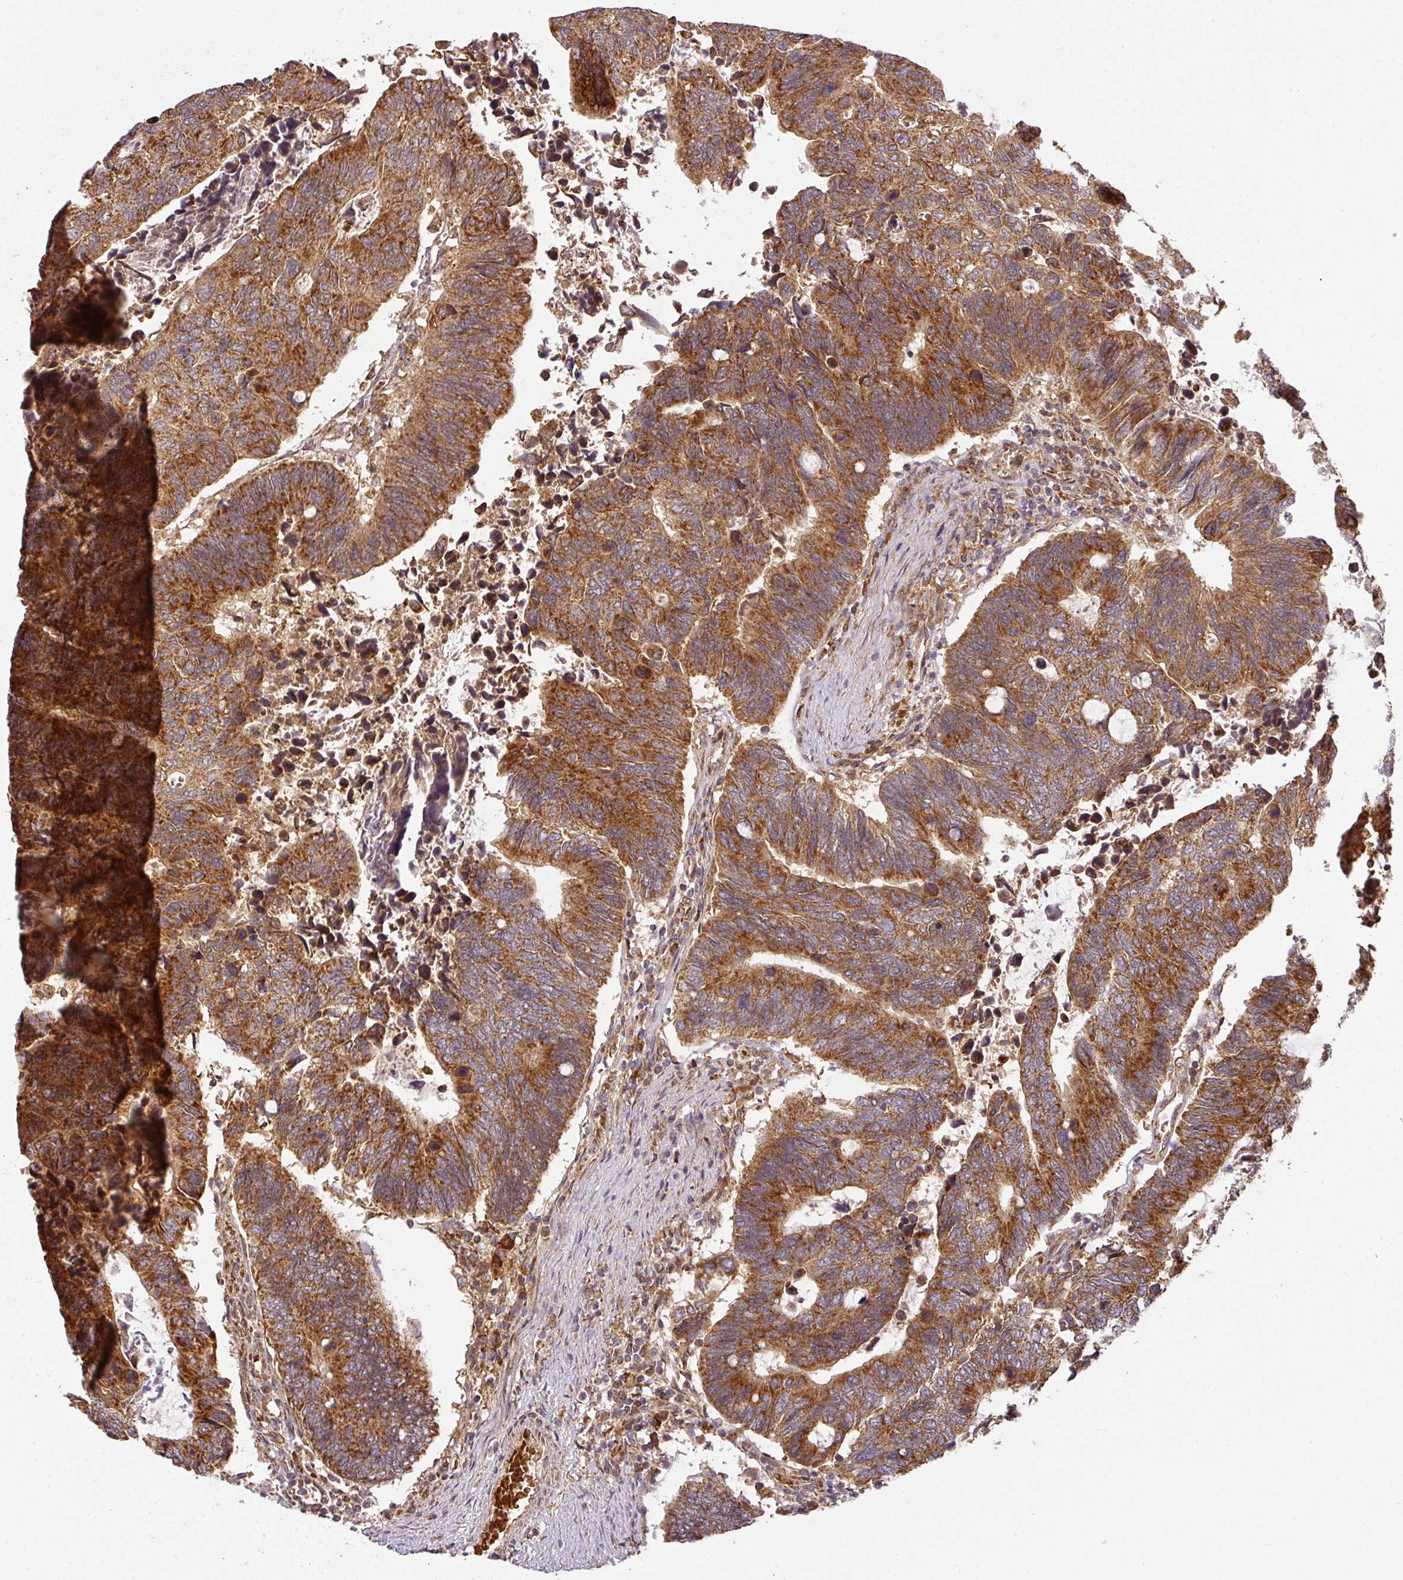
{"staining": {"intensity": "strong", "quantity": ">75%", "location": "cytoplasmic/membranous"}, "tissue": "colorectal cancer", "cell_type": "Tumor cells", "image_type": "cancer", "snomed": [{"axis": "morphology", "description": "Adenocarcinoma, NOS"}, {"axis": "topography", "description": "Colon"}], "caption": "Immunohistochemical staining of human colorectal adenocarcinoma shows strong cytoplasmic/membranous protein expression in approximately >75% of tumor cells.", "gene": "MALSU1", "patient": {"sex": "male", "age": 87}}